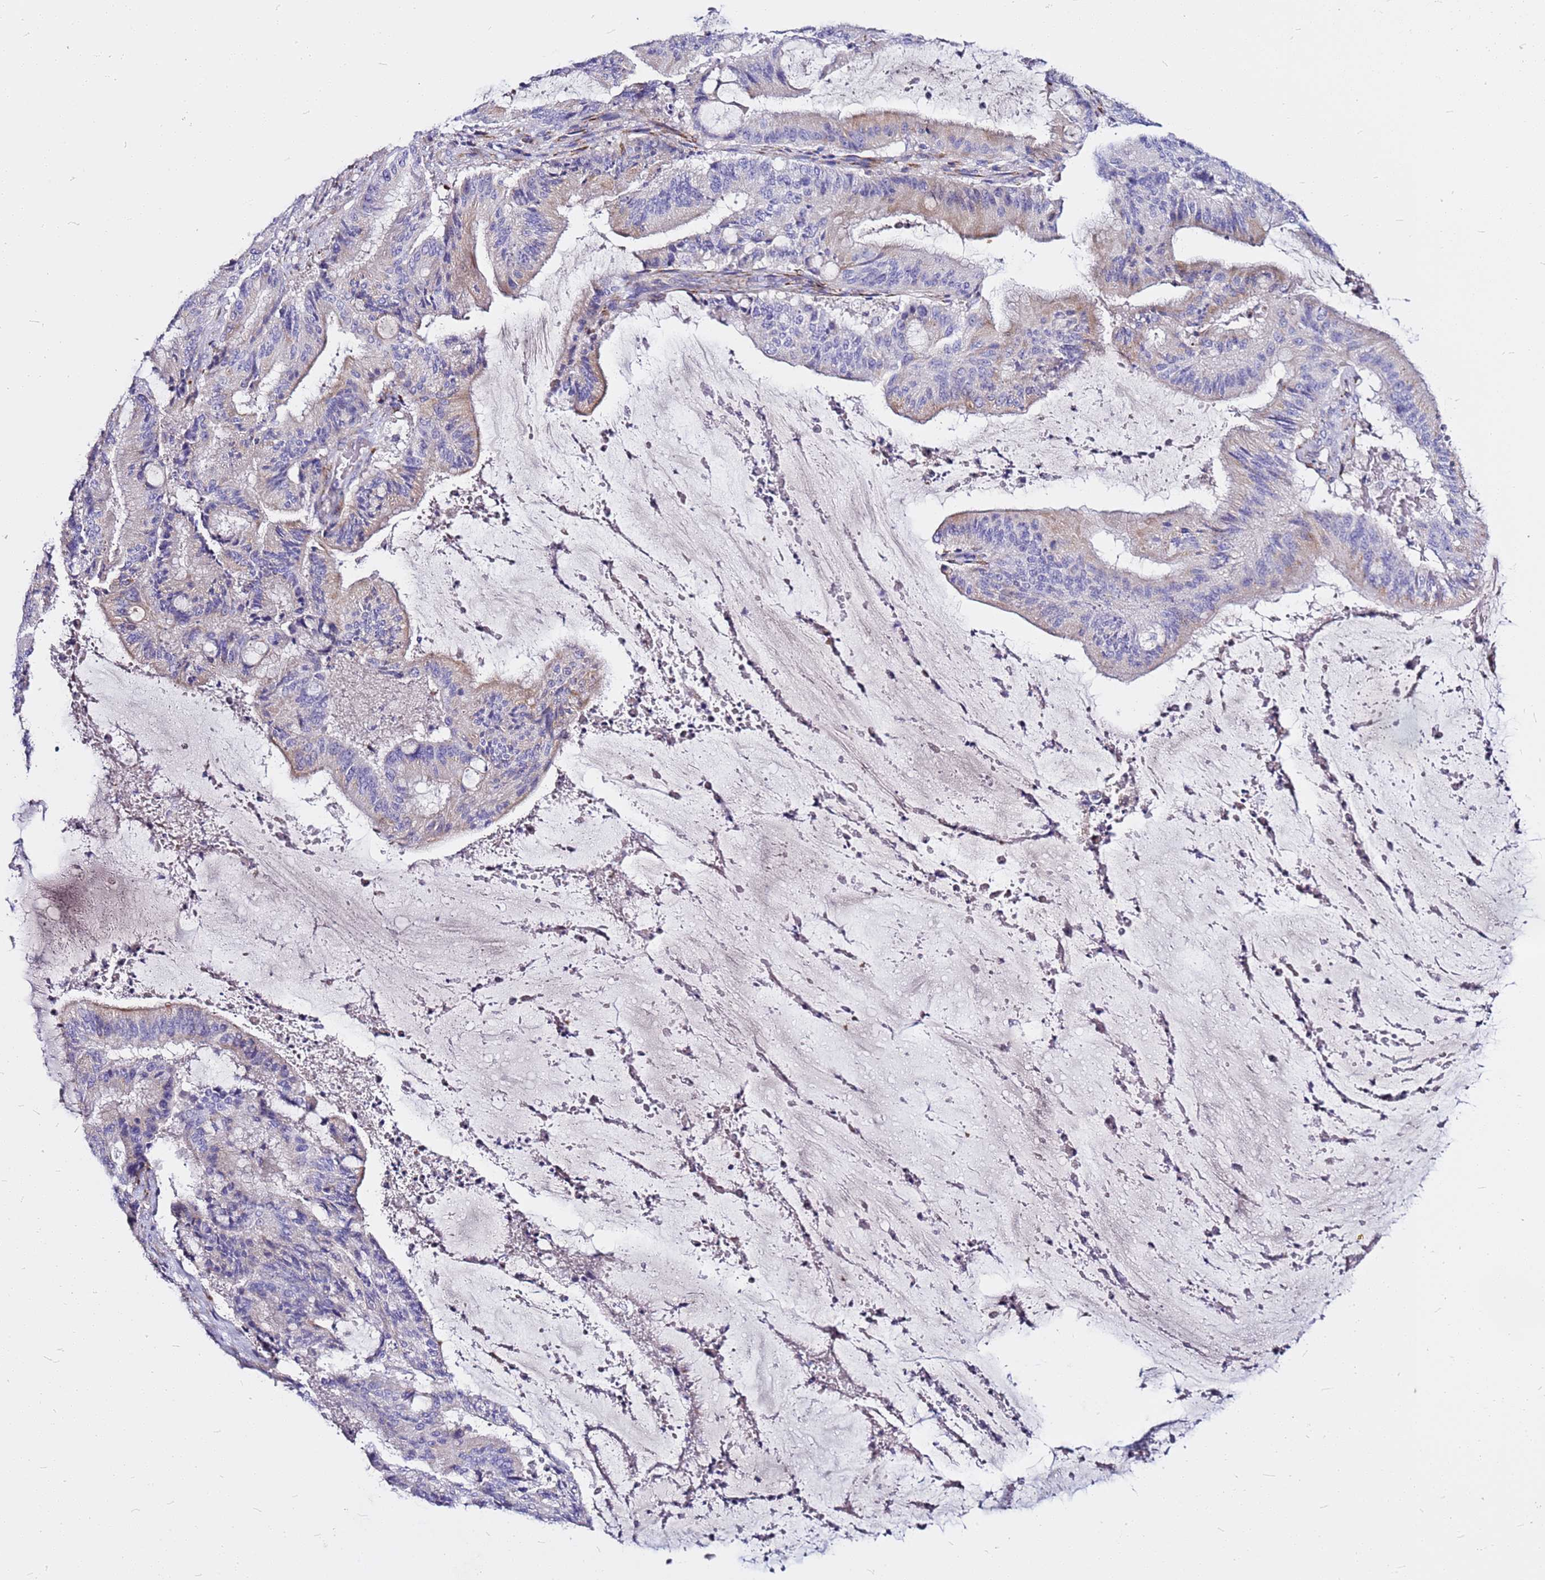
{"staining": {"intensity": "weak", "quantity": "<25%", "location": "cytoplasmic/membranous"}, "tissue": "liver cancer", "cell_type": "Tumor cells", "image_type": "cancer", "snomed": [{"axis": "morphology", "description": "Normal tissue, NOS"}, {"axis": "morphology", "description": "Cholangiocarcinoma"}, {"axis": "topography", "description": "Liver"}, {"axis": "topography", "description": "Peripheral nerve tissue"}], "caption": "A high-resolution photomicrograph shows immunohistochemistry staining of liver cholangiocarcinoma, which displays no significant staining in tumor cells. The staining is performed using DAB brown chromogen with nuclei counter-stained in using hematoxylin.", "gene": "CASD1", "patient": {"sex": "female", "age": 73}}